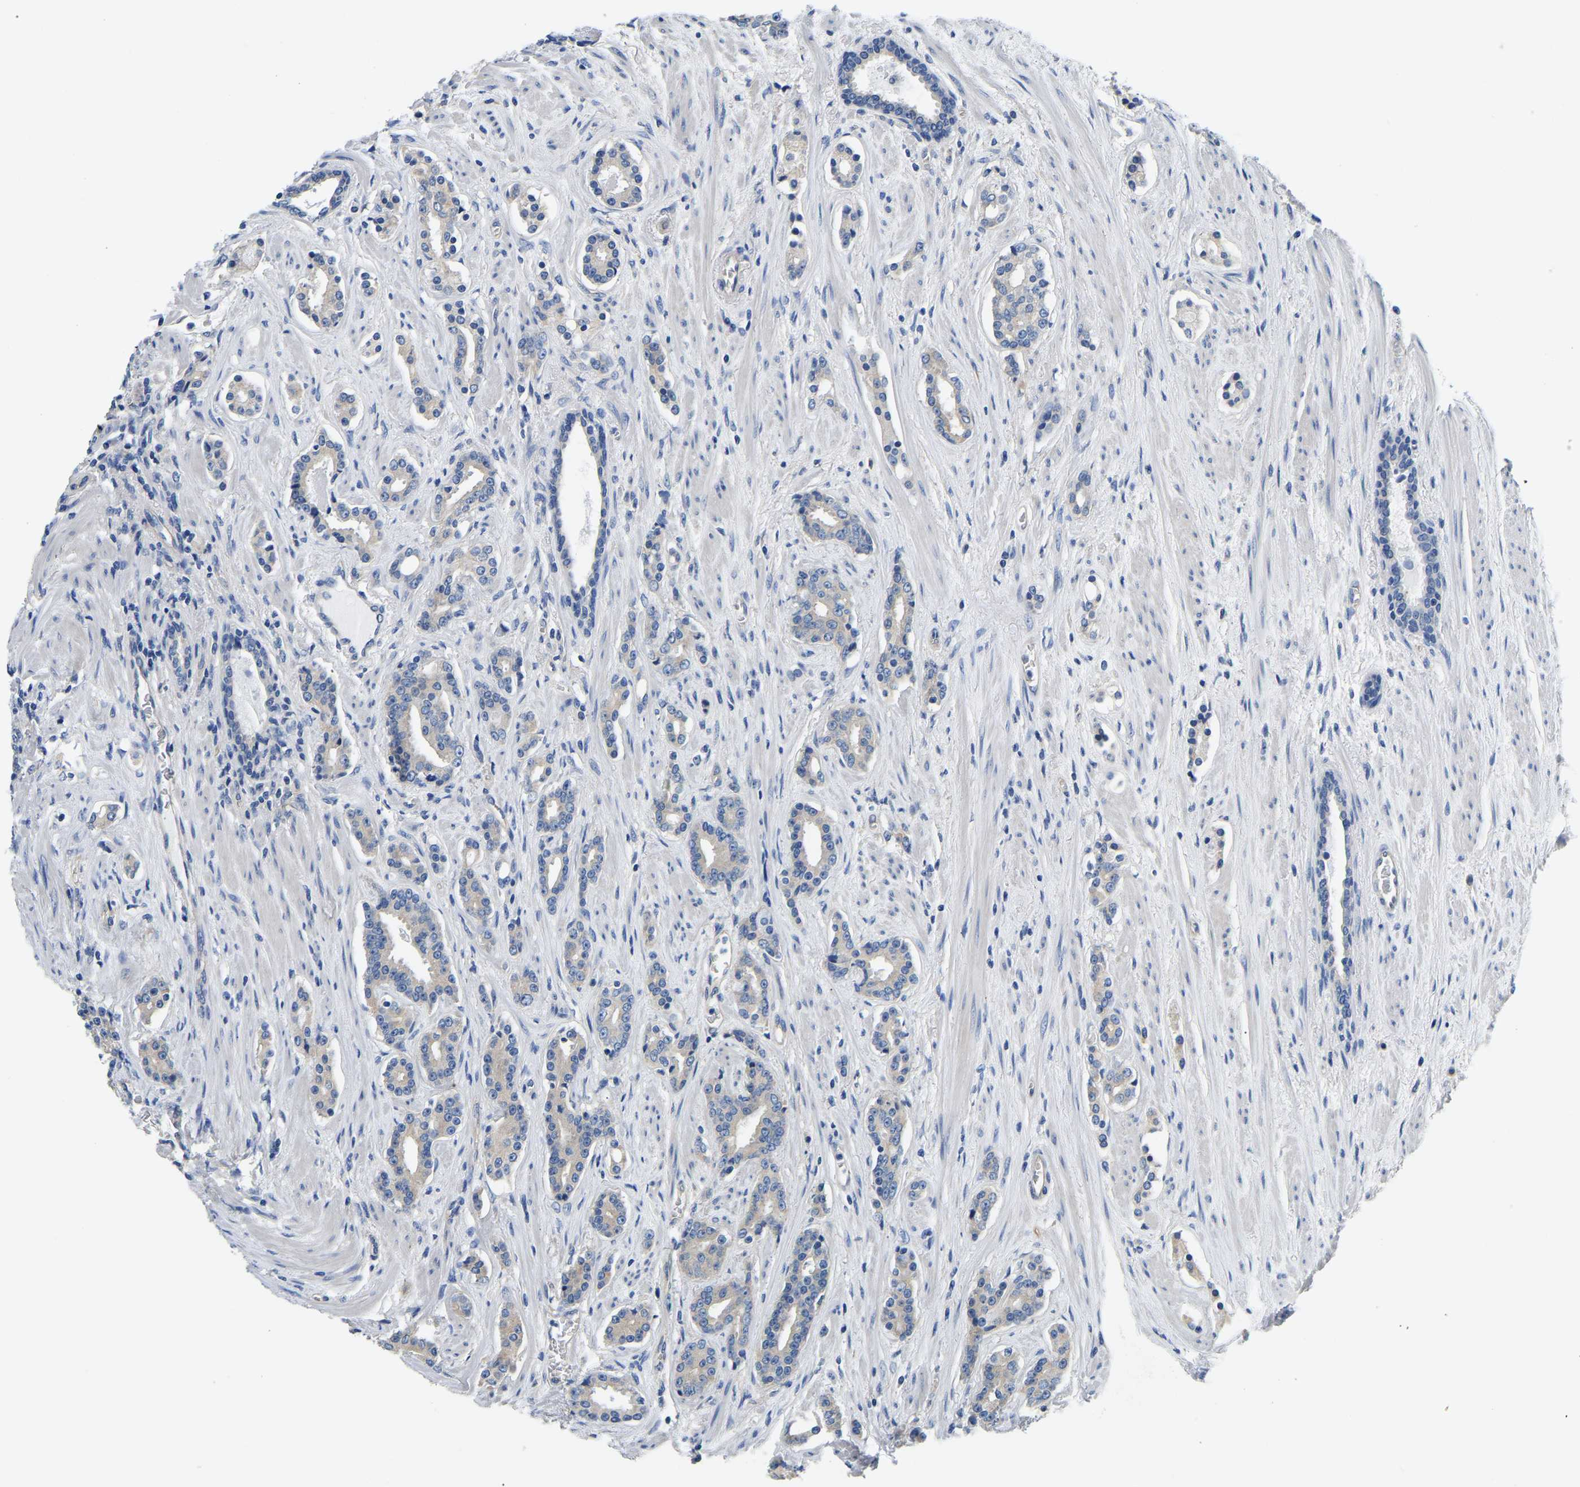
{"staining": {"intensity": "negative", "quantity": "none", "location": "none"}, "tissue": "prostate cancer", "cell_type": "Tumor cells", "image_type": "cancer", "snomed": [{"axis": "morphology", "description": "Adenocarcinoma, High grade"}, {"axis": "topography", "description": "Prostate"}], "caption": "This is an immunohistochemistry (IHC) image of human high-grade adenocarcinoma (prostate). There is no positivity in tumor cells.", "gene": "CSDE1", "patient": {"sex": "male", "age": 71}}